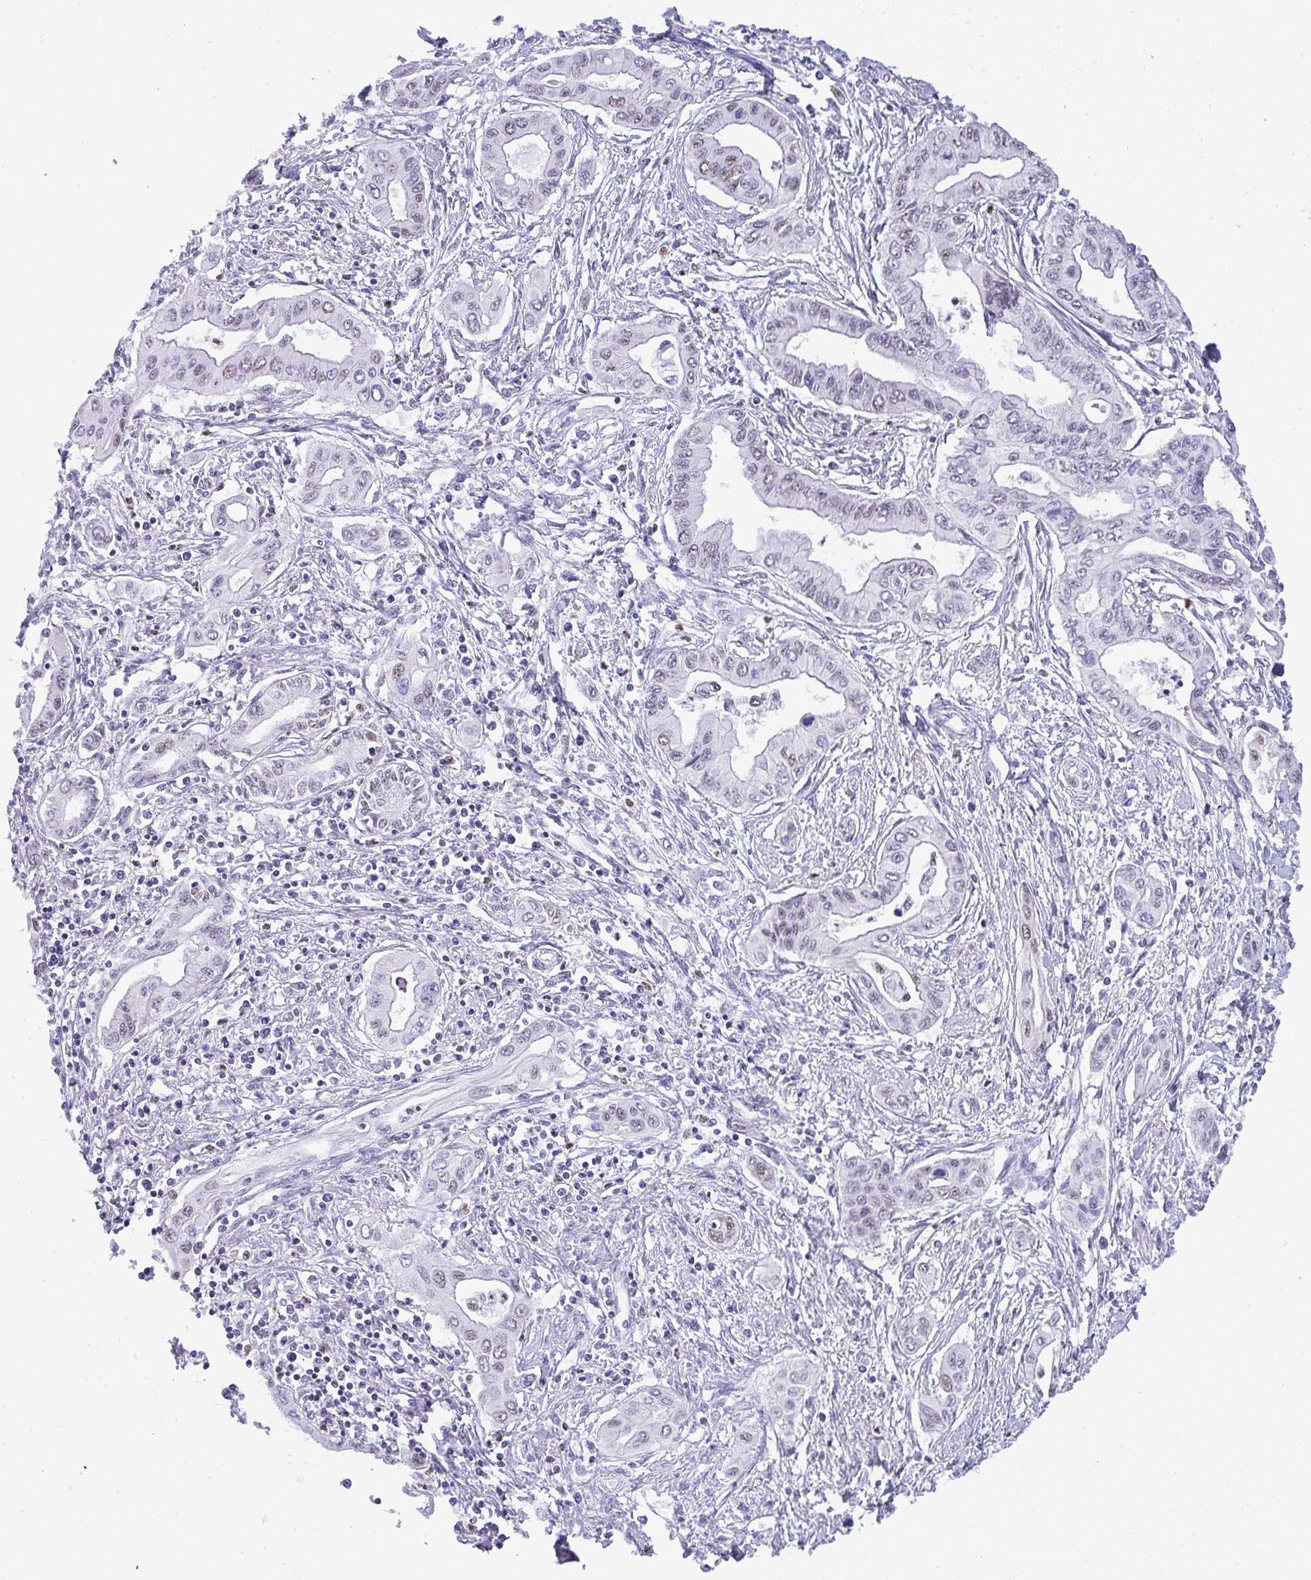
{"staining": {"intensity": "weak", "quantity": "<25%", "location": "nuclear"}, "tissue": "pancreatic cancer", "cell_type": "Tumor cells", "image_type": "cancer", "snomed": [{"axis": "morphology", "description": "Adenocarcinoma, NOS"}, {"axis": "topography", "description": "Pancreas"}], "caption": "The histopathology image demonstrates no staining of tumor cells in pancreatic adenocarcinoma. Brightfield microscopy of immunohistochemistry (IHC) stained with DAB (3,3'-diaminobenzidine) (brown) and hematoxylin (blue), captured at high magnification.", "gene": "BBX", "patient": {"sex": "female", "age": 62}}